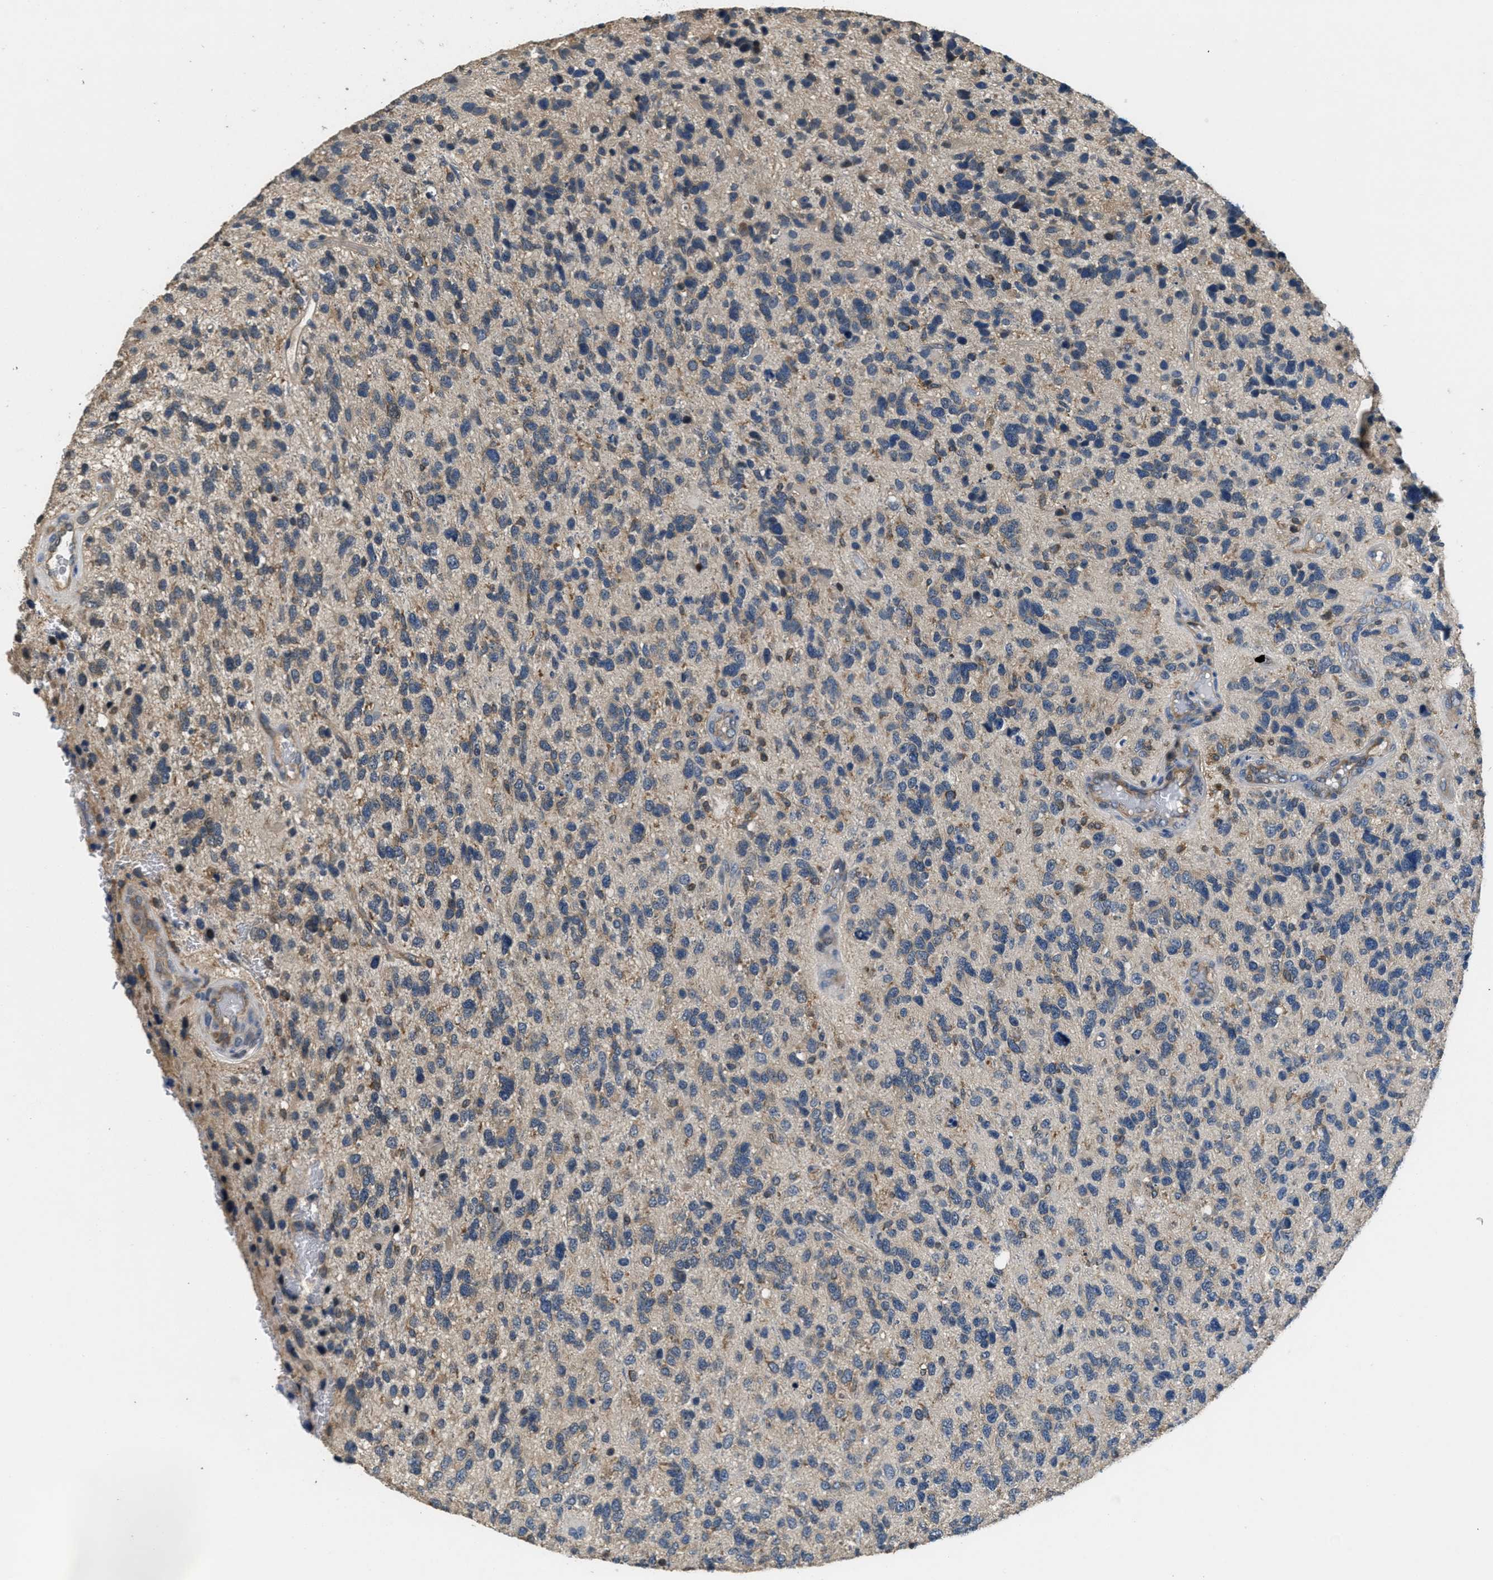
{"staining": {"intensity": "moderate", "quantity": "<25%", "location": "cytoplasmic/membranous"}, "tissue": "glioma", "cell_type": "Tumor cells", "image_type": "cancer", "snomed": [{"axis": "morphology", "description": "Glioma, malignant, High grade"}, {"axis": "topography", "description": "Brain"}], "caption": "Glioma tissue shows moderate cytoplasmic/membranous expression in approximately <25% of tumor cells", "gene": "DGKE", "patient": {"sex": "female", "age": 58}}